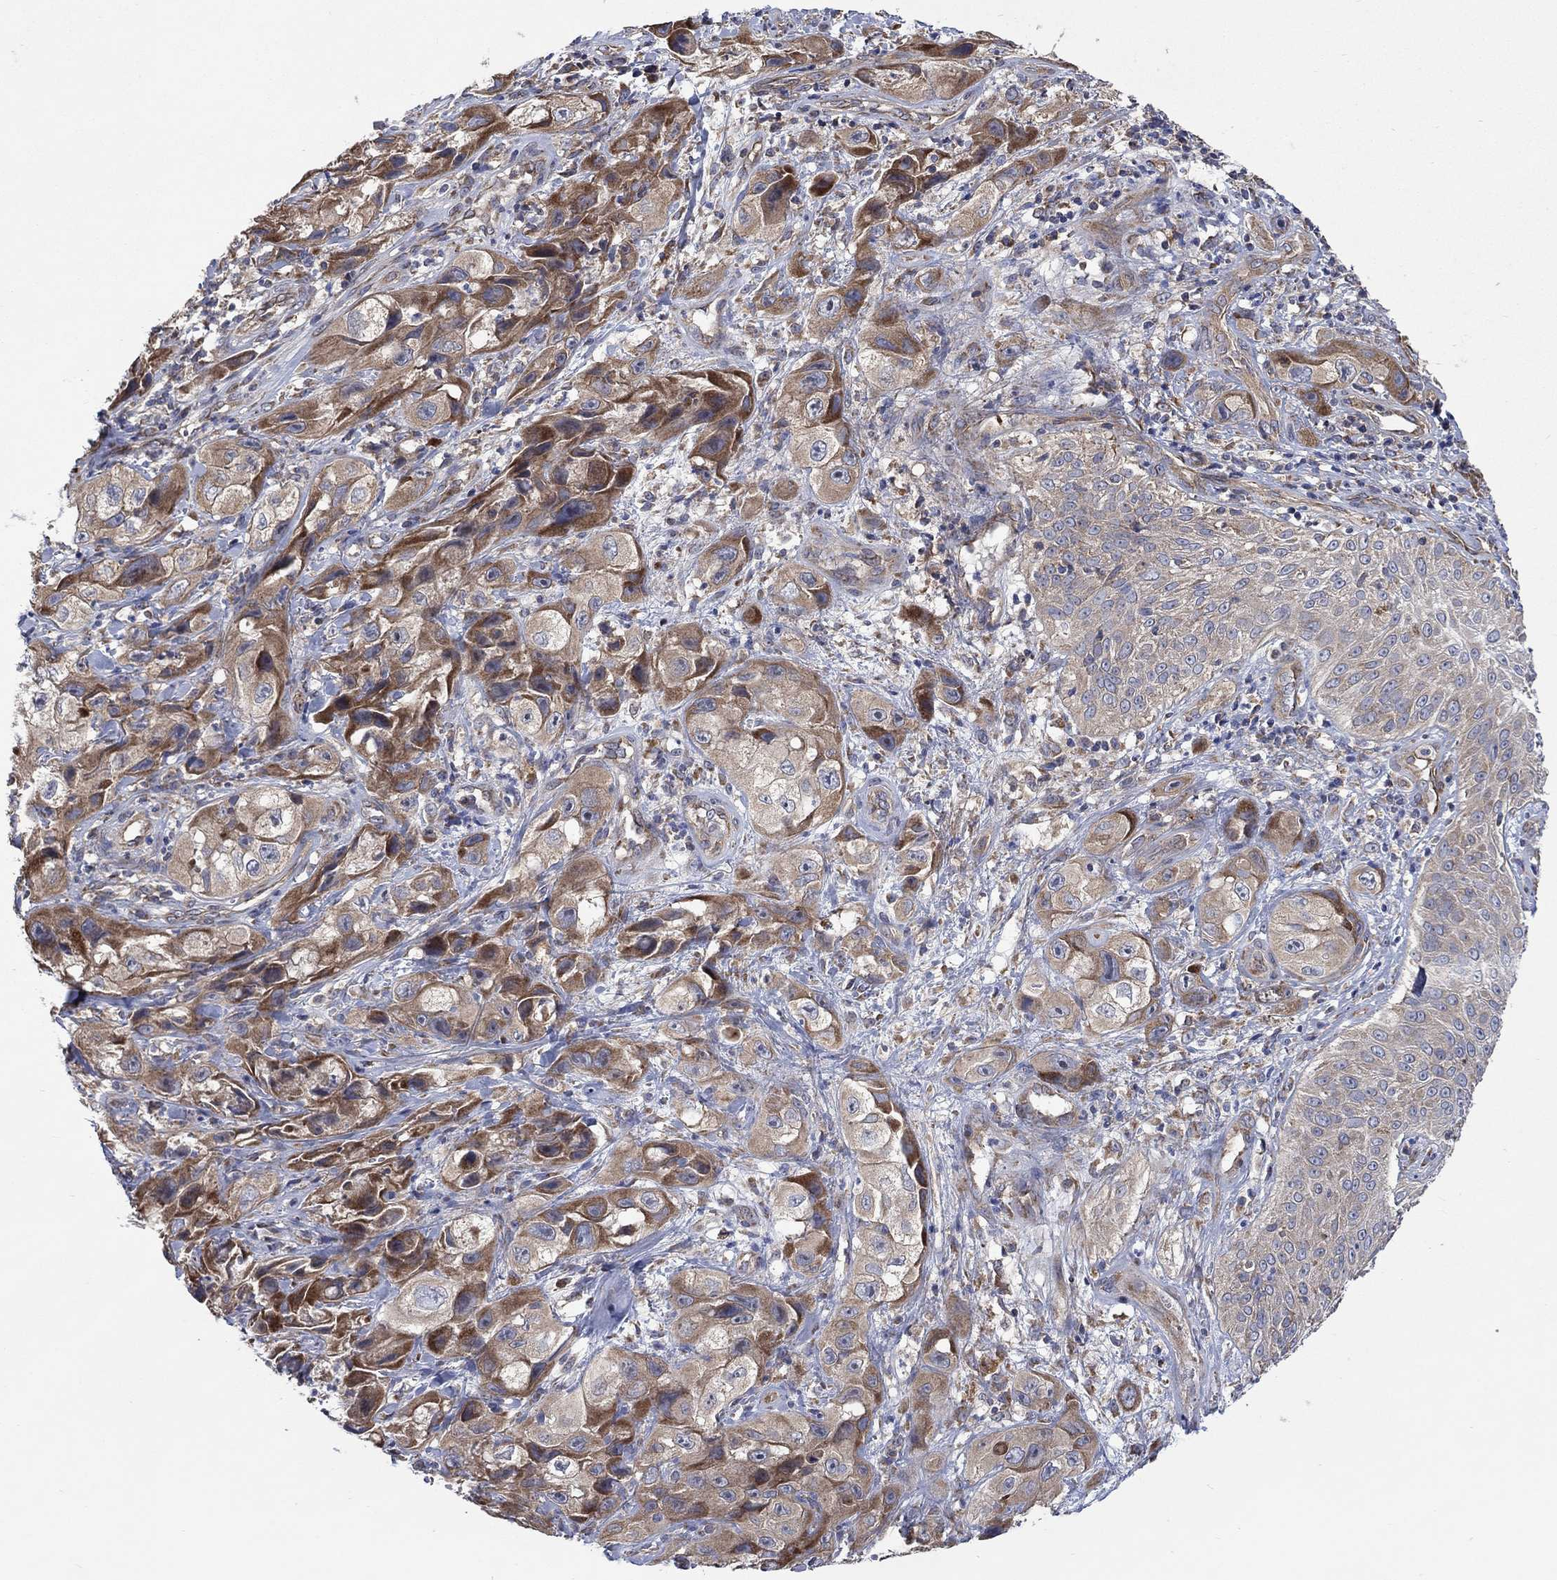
{"staining": {"intensity": "moderate", "quantity": "25%-75%", "location": "cytoplasmic/membranous"}, "tissue": "skin cancer", "cell_type": "Tumor cells", "image_type": "cancer", "snomed": [{"axis": "morphology", "description": "Squamous cell carcinoma, NOS"}, {"axis": "topography", "description": "Skin"}, {"axis": "topography", "description": "Subcutis"}], "caption": "This is an image of immunohistochemistry staining of skin squamous cell carcinoma, which shows moderate expression in the cytoplasmic/membranous of tumor cells.", "gene": "RPLP0", "patient": {"sex": "male", "age": 73}}